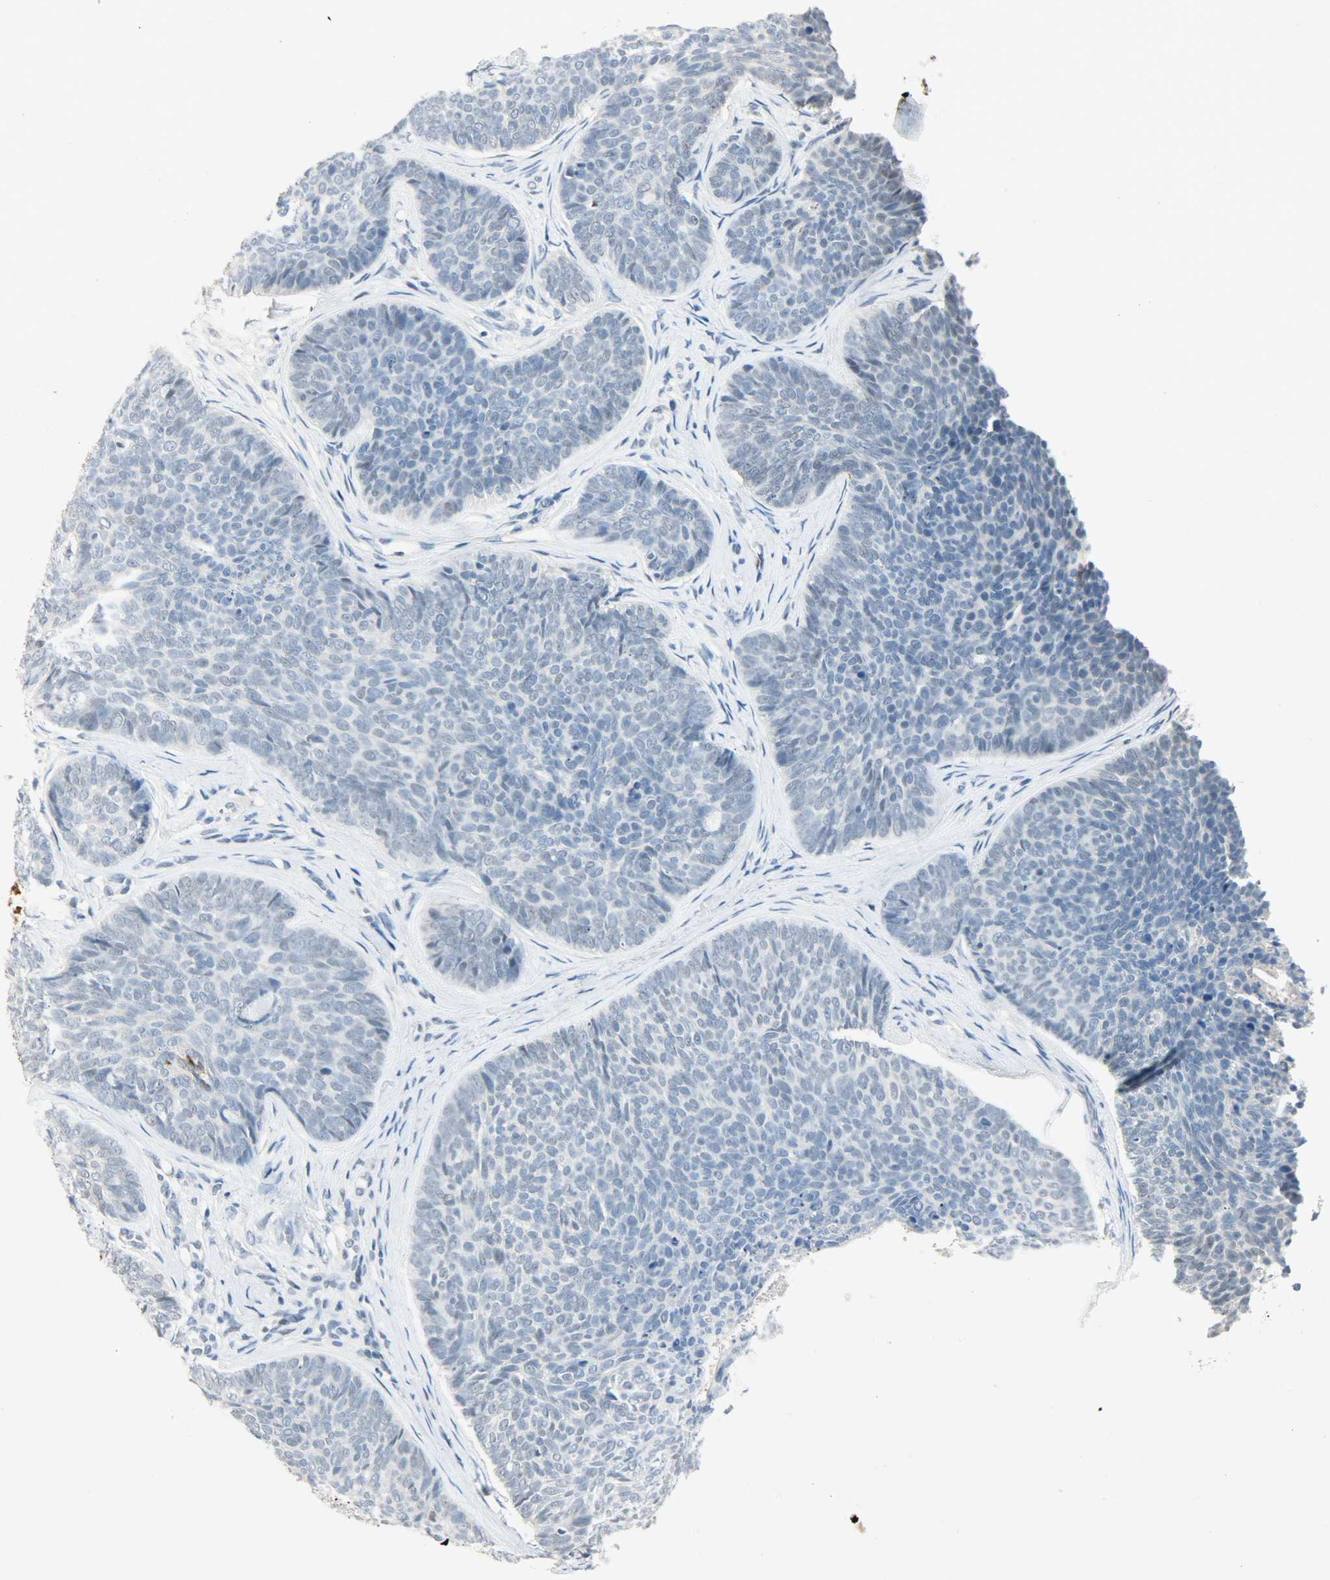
{"staining": {"intensity": "negative", "quantity": "none", "location": "none"}, "tissue": "skin cancer", "cell_type": "Tumor cells", "image_type": "cancer", "snomed": [{"axis": "morphology", "description": "Normal tissue, NOS"}, {"axis": "morphology", "description": "Basal cell carcinoma"}, {"axis": "topography", "description": "Skin"}], "caption": "Skin cancer (basal cell carcinoma) was stained to show a protein in brown. There is no significant positivity in tumor cells.", "gene": "PPARG", "patient": {"sex": "female", "age": 69}}